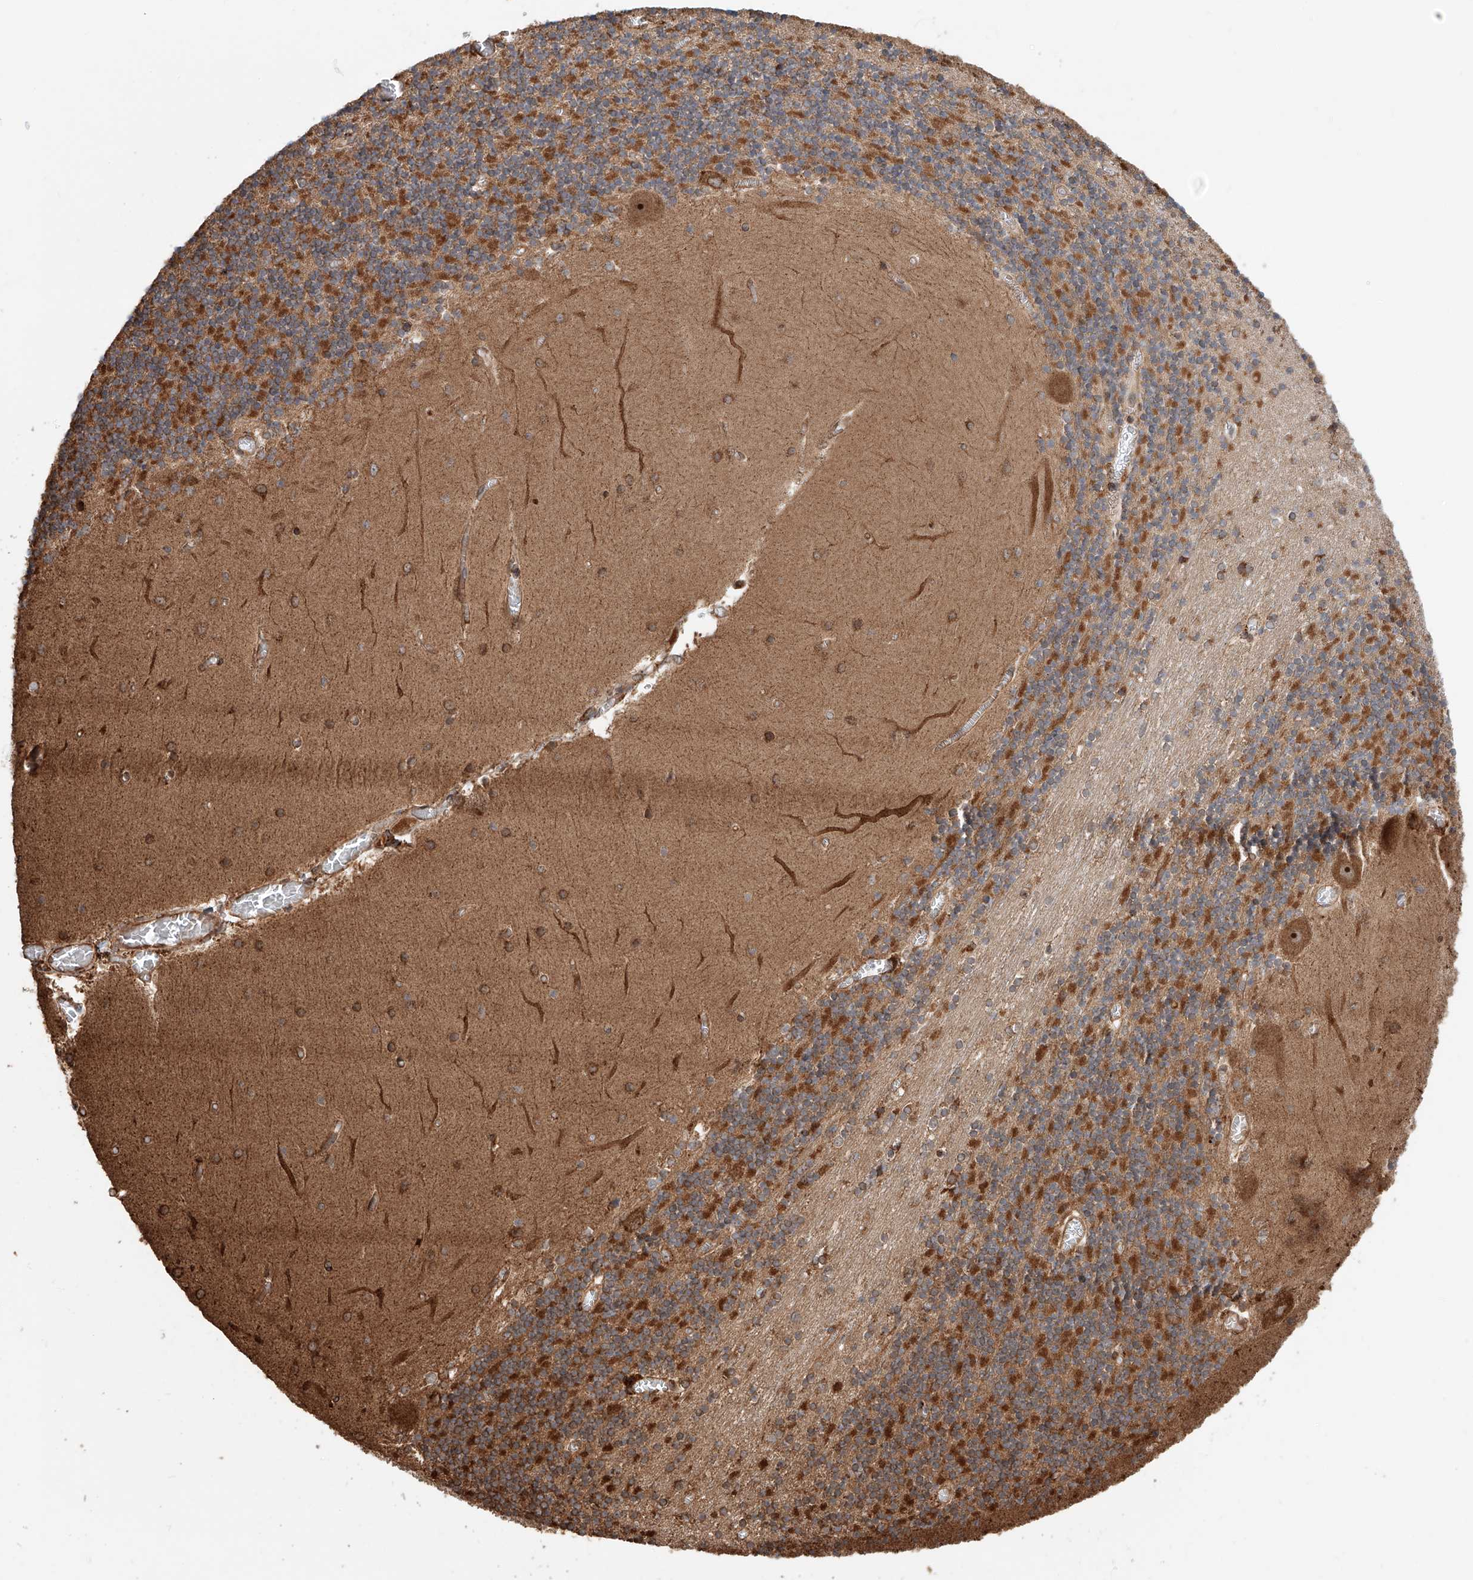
{"staining": {"intensity": "strong", "quantity": ">75%", "location": "cytoplasmic/membranous"}, "tissue": "cerebellum", "cell_type": "Cells in granular layer", "image_type": "normal", "snomed": [{"axis": "morphology", "description": "Normal tissue, NOS"}, {"axis": "topography", "description": "Cerebellum"}], "caption": "Cerebellum stained with immunohistochemistry reveals strong cytoplasmic/membranous staining in about >75% of cells in granular layer. (DAB IHC, brown staining for protein, blue staining for nuclei).", "gene": "DNAH8", "patient": {"sex": "female", "age": 28}}